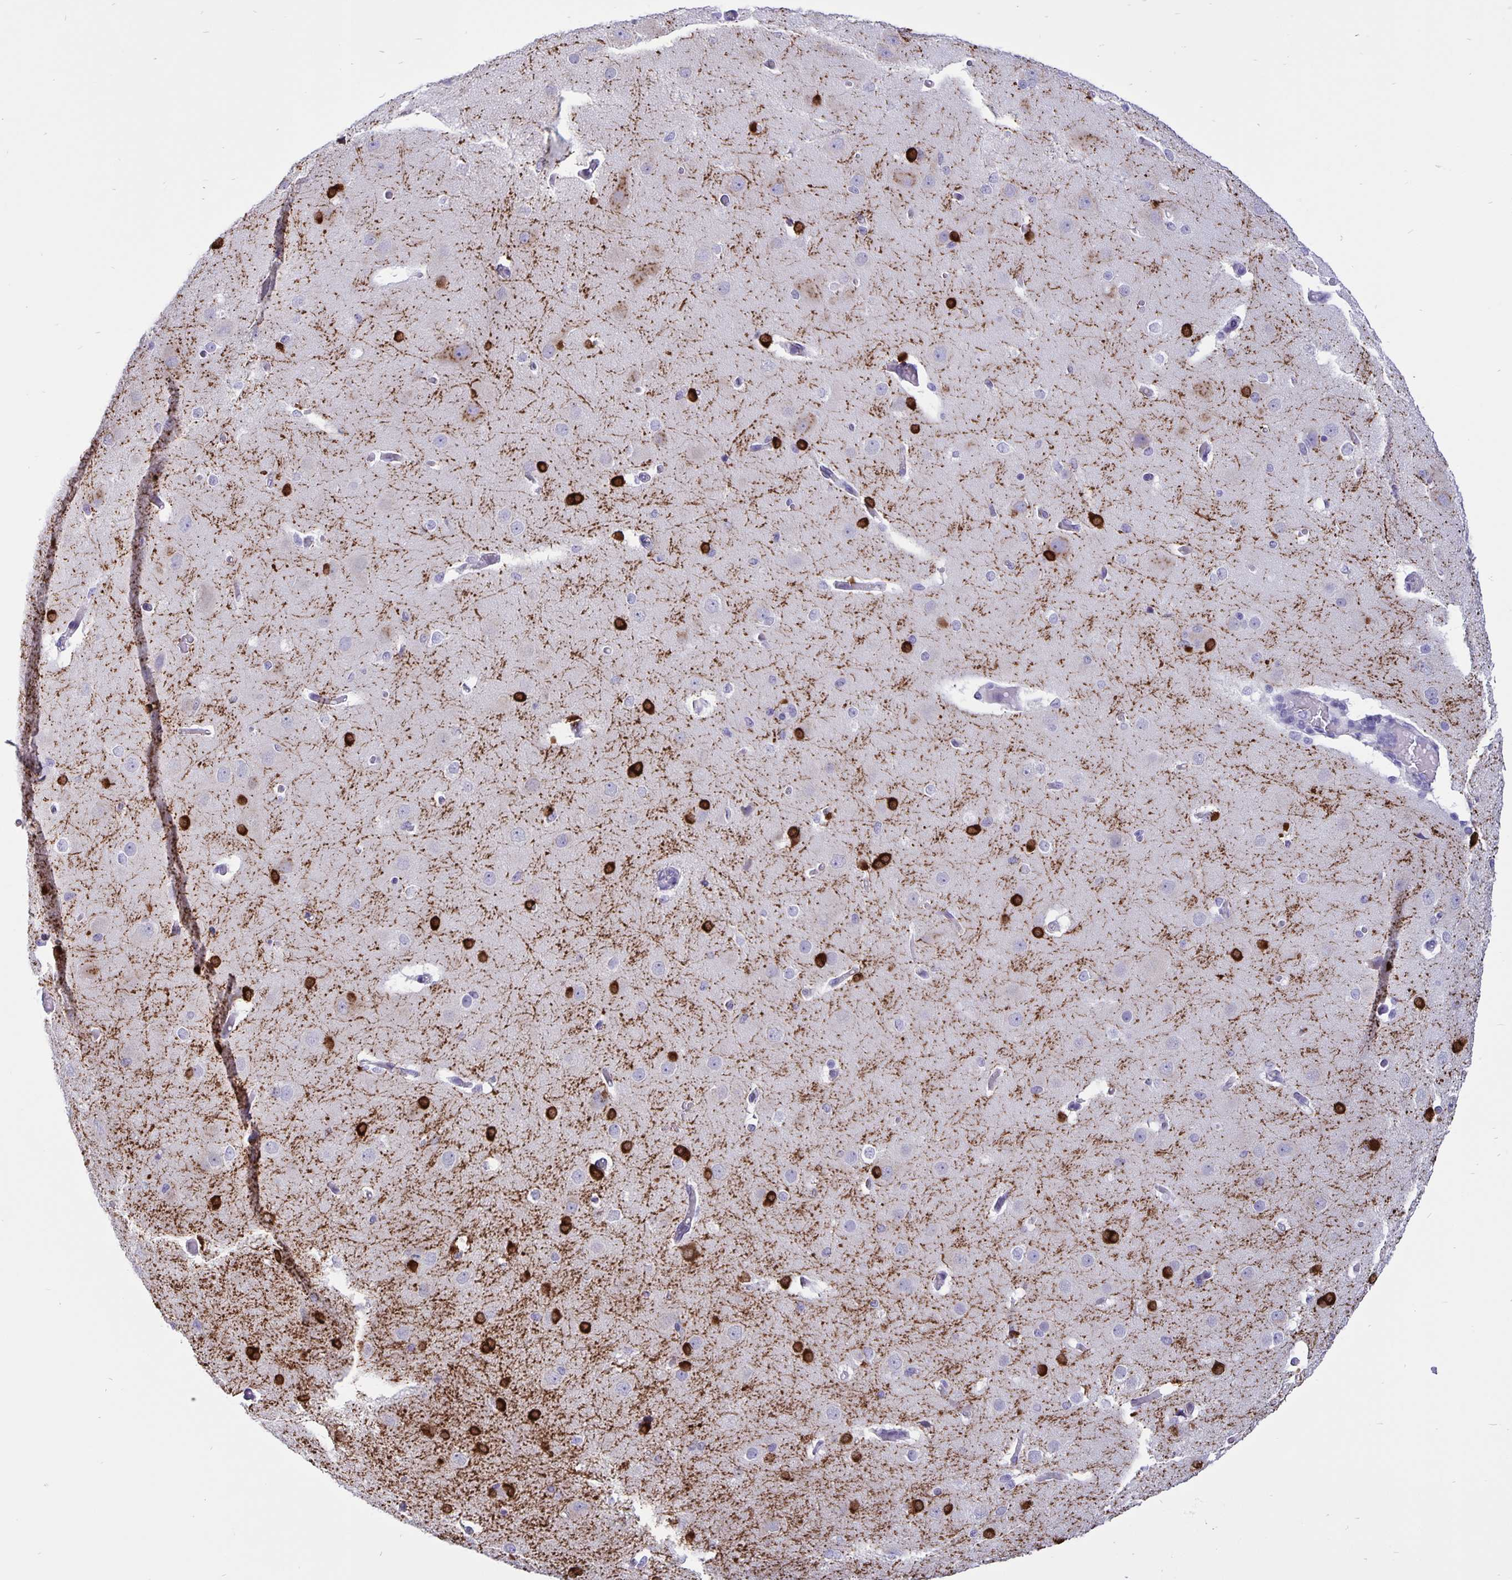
{"staining": {"intensity": "negative", "quantity": "none", "location": "none"}, "tissue": "cerebral cortex", "cell_type": "Endothelial cells", "image_type": "normal", "snomed": [{"axis": "morphology", "description": "Normal tissue, NOS"}, {"axis": "morphology", "description": "Inflammation, NOS"}, {"axis": "topography", "description": "Cerebral cortex"}], "caption": "Immunohistochemistry image of normal cerebral cortex: human cerebral cortex stained with DAB displays no significant protein expression in endothelial cells.", "gene": "ERMN", "patient": {"sex": "male", "age": 6}}